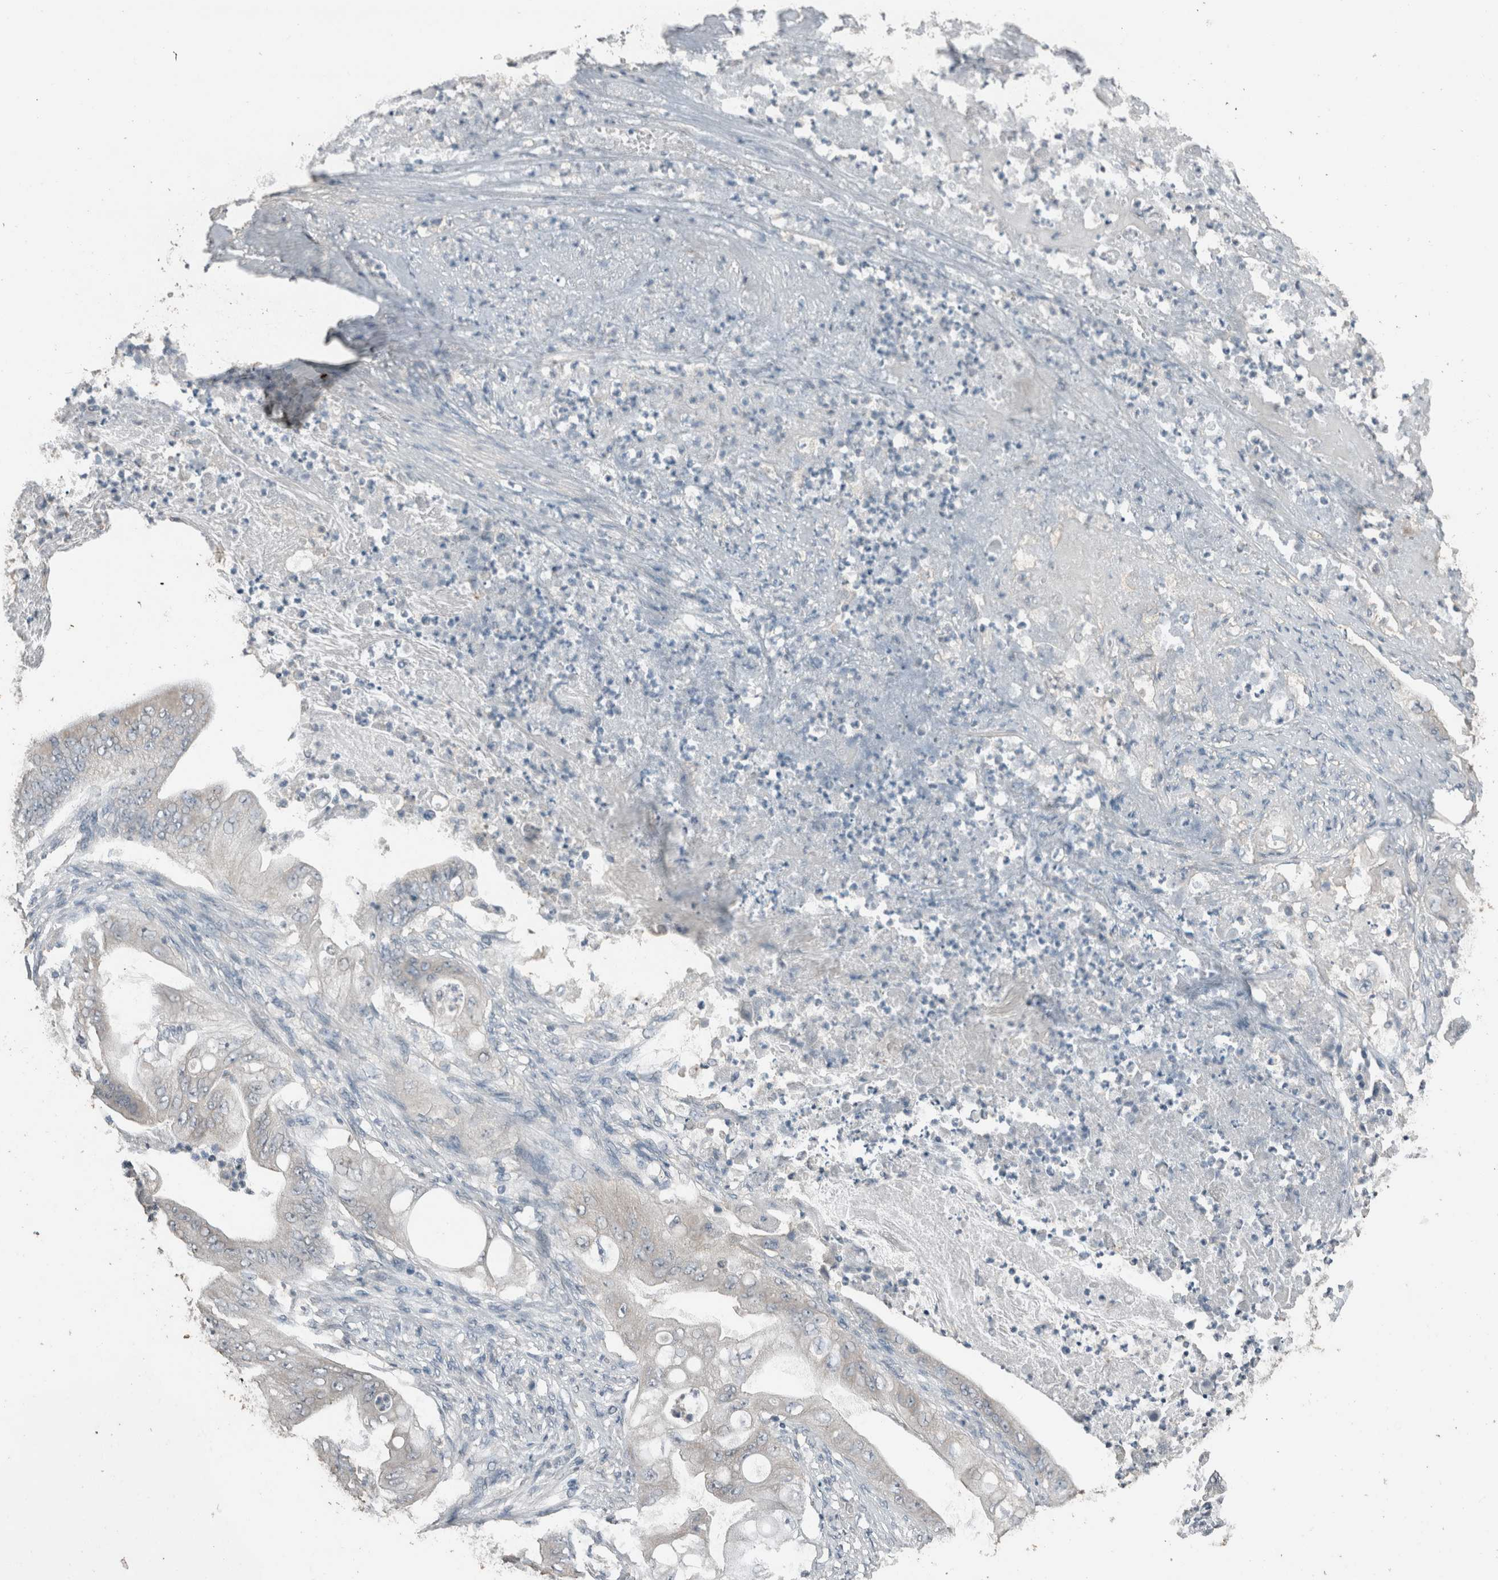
{"staining": {"intensity": "negative", "quantity": "none", "location": "none"}, "tissue": "stomach cancer", "cell_type": "Tumor cells", "image_type": "cancer", "snomed": [{"axis": "morphology", "description": "Adenocarcinoma, NOS"}, {"axis": "topography", "description": "Stomach"}], "caption": "A histopathology image of stomach adenocarcinoma stained for a protein shows no brown staining in tumor cells. (DAB (3,3'-diaminobenzidine) IHC visualized using brightfield microscopy, high magnification).", "gene": "ACVR2B", "patient": {"sex": "female", "age": 73}}